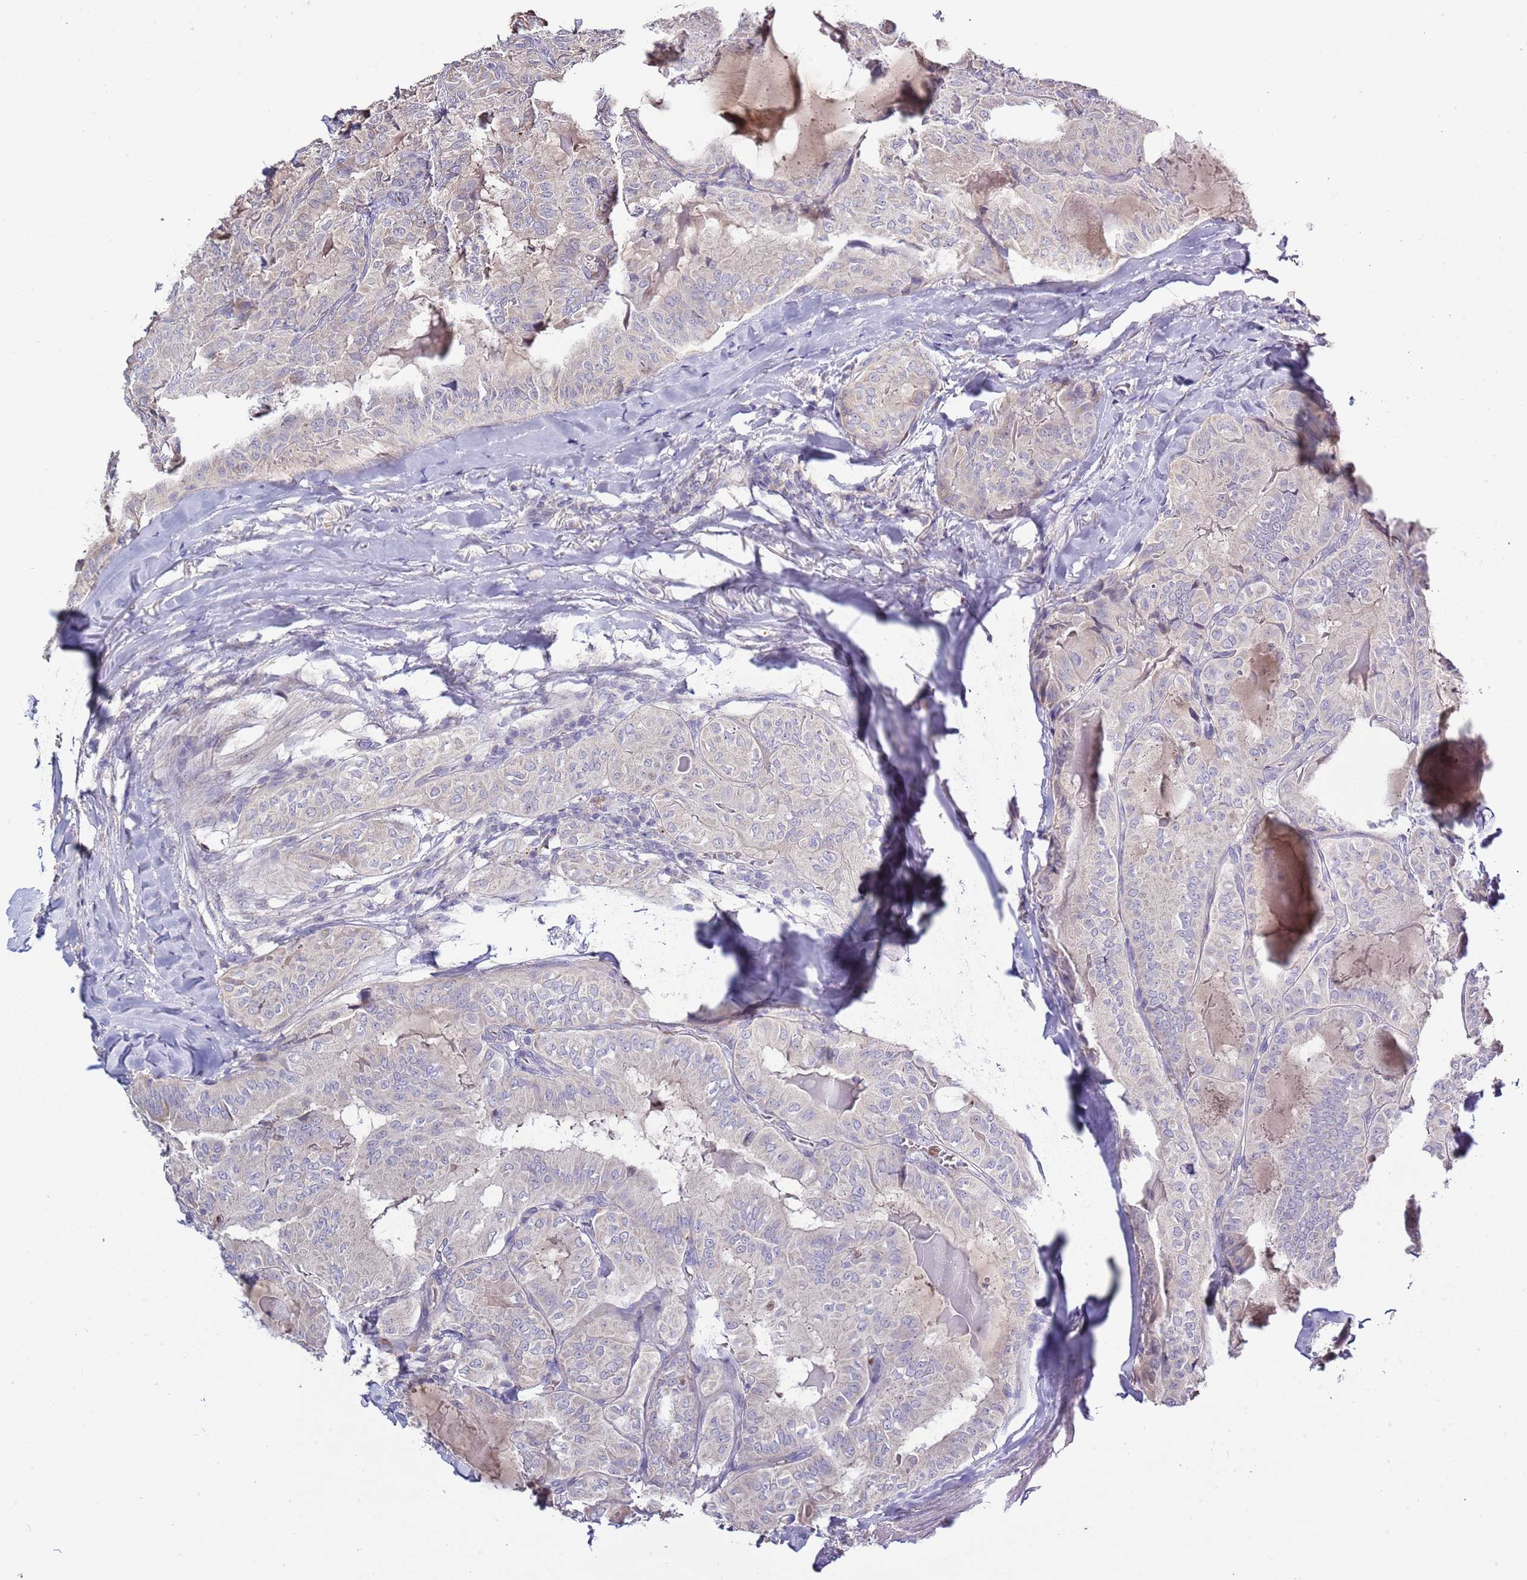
{"staining": {"intensity": "negative", "quantity": "none", "location": "none"}, "tissue": "thyroid cancer", "cell_type": "Tumor cells", "image_type": "cancer", "snomed": [{"axis": "morphology", "description": "Papillary adenocarcinoma, NOS"}, {"axis": "topography", "description": "Thyroid gland"}], "caption": "High power microscopy image of an immunohistochemistry micrograph of thyroid papillary adenocarcinoma, revealing no significant expression in tumor cells.", "gene": "P2RY13", "patient": {"sex": "female", "age": 68}}